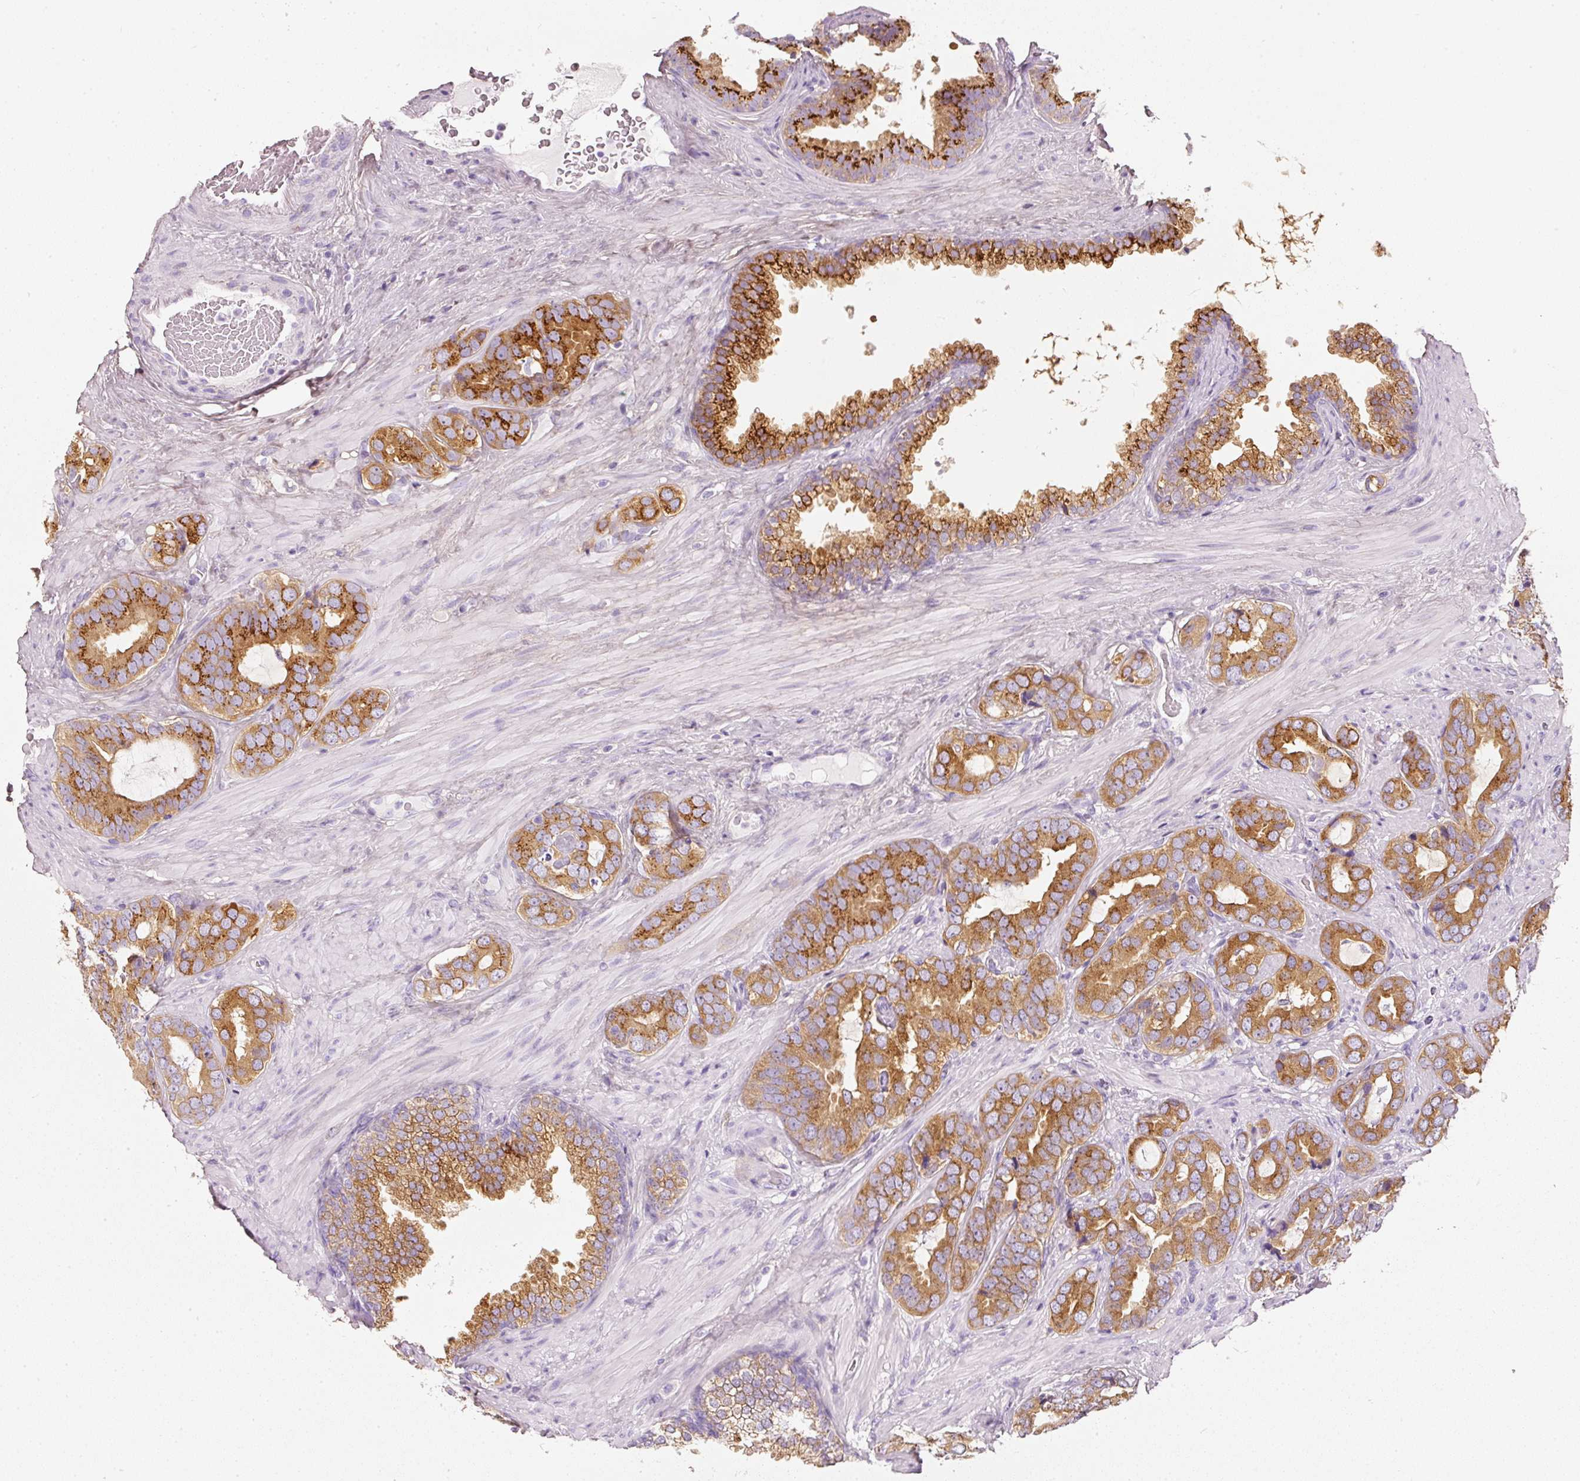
{"staining": {"intensity": "strong", "quantity": "25%-75%", "location": "cytoplasmic/membranous"}, "tissue": "prostate cancer", "cell_type": "Tumor cells", "image_type": "cancer", "snomed": [{"axis": "morphology", "description": "Adenocarcinoma, High grade"}, {"axis": "topography", "description": "Prostate"}], "caption": "Protein analysis of prostate high-grade adenocarcinoma tissue demonstrates strong cytoplasmic/membranous positivity in about 25%-75% of tumor cells. Nuclei are stained in blue.", "gene": "PDXDC1", "patient": {"sex": "male", "age": 71}}